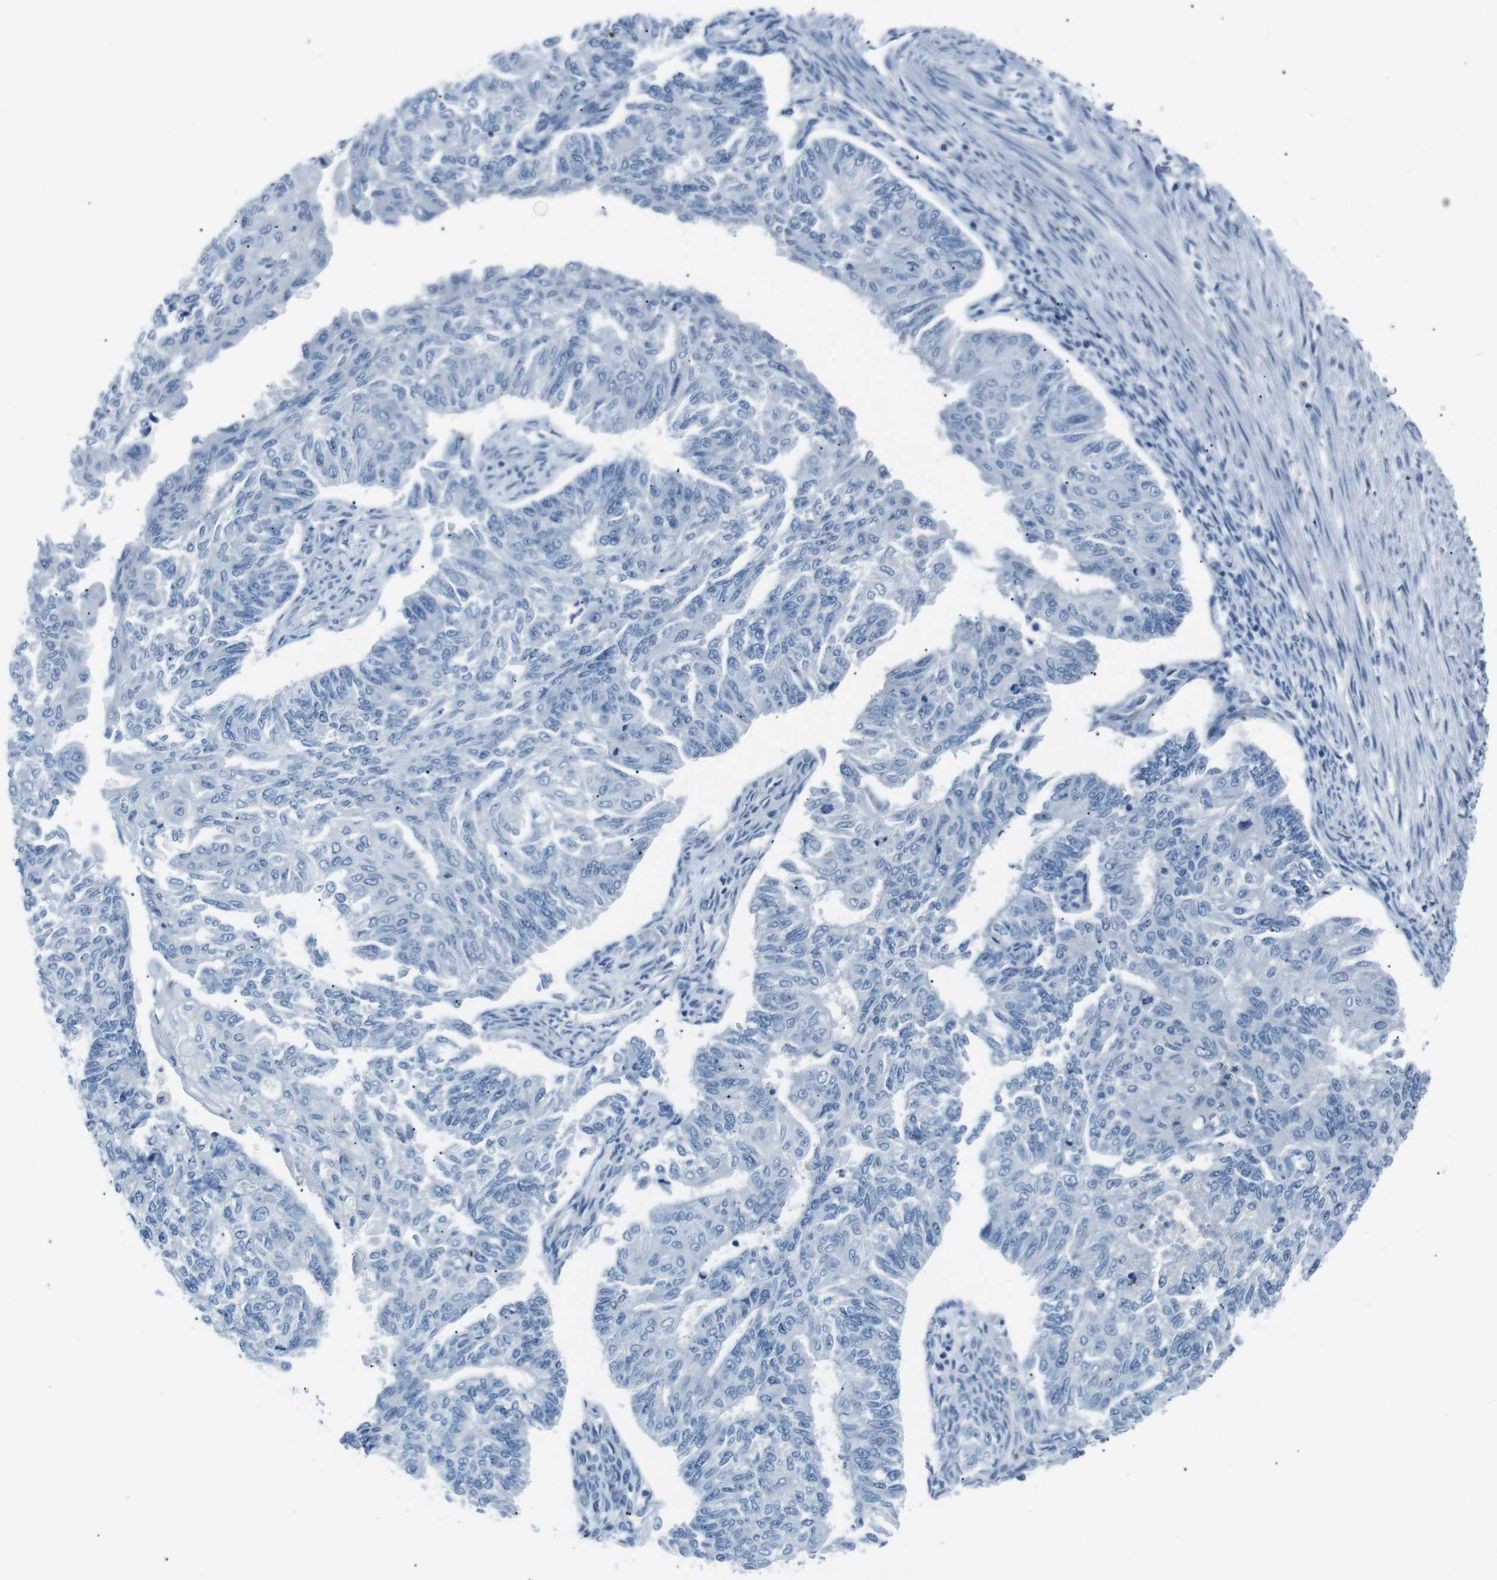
{"staining": {"intensity": "negative", "quantity": "none", "location": "none"}, "tissue": "endometrial cancer", "cell_type": "Tumor cells", "image_type": "cancer", "snomed": [{"axis": "morphology", "description": "Adenocarcinoma, NOS"}, {"axis": "topography", "description": "Endometrium"}], "caption": "DAB (3,3'-diaminobenzidine) immunohistochemical staining of human endometrial cancer displays no significant expression in tumor cells.", "gene": "CSF2RA", "patient": {"sex": "female", "age": 32}}